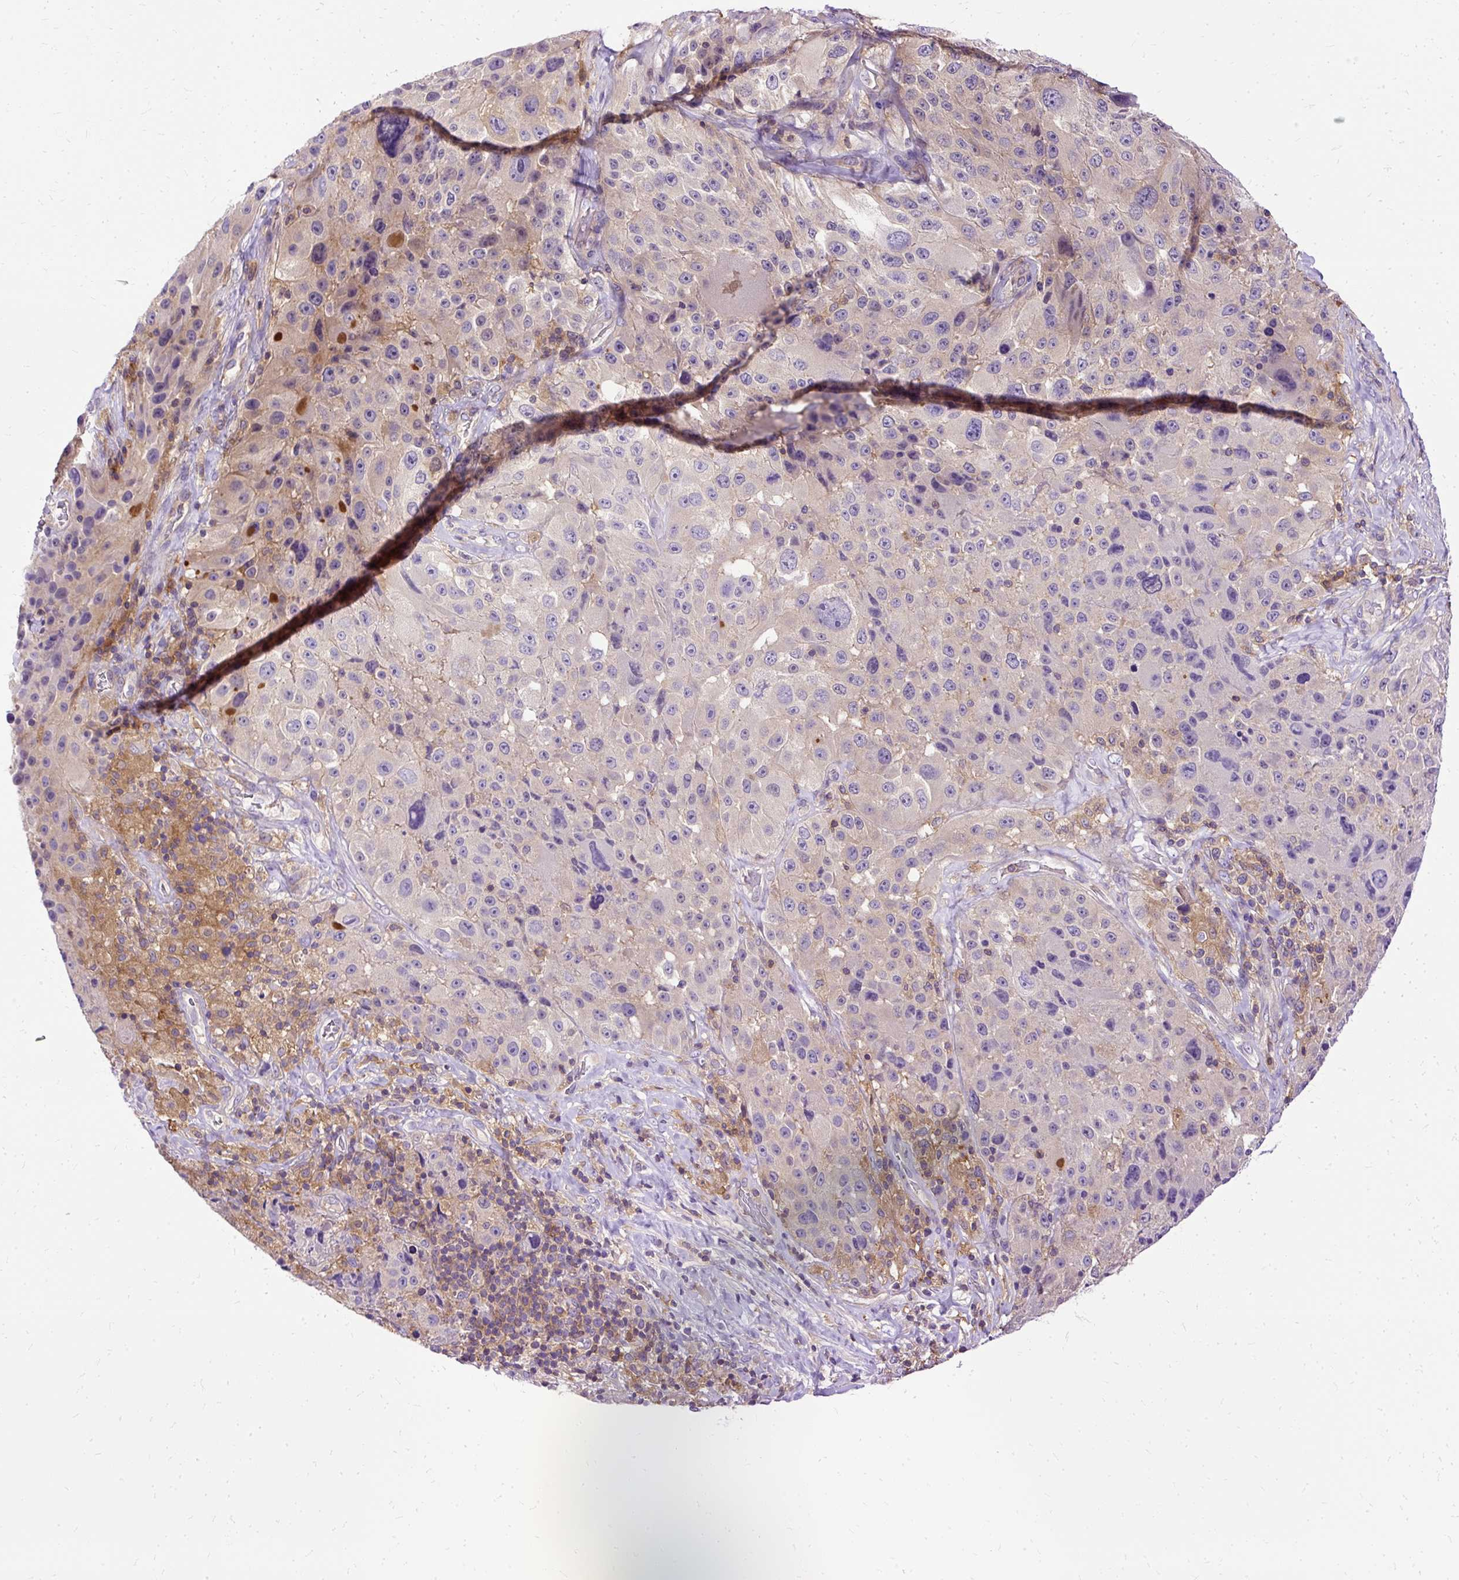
{"staining": {"intensity": "weak", "quantity": "<25%", "location": "cytoplasmic/membranous"}, "tissue": "melanoma", "cell_type": "Tumor cells", "image_type": "cancer", "snomed": [{"axis": "morphology", "description": "Malignant melanoma, Metastatic site"}, {"axis": "topography", "description": "Lymph node"}], "caption": "Malignant melanoma (metastatic site) was stained to show a protein in brown. There is no significant positivity in tumor cells.", "gene": "TWF2", "patient": {"sex": "male", "age": 62}}